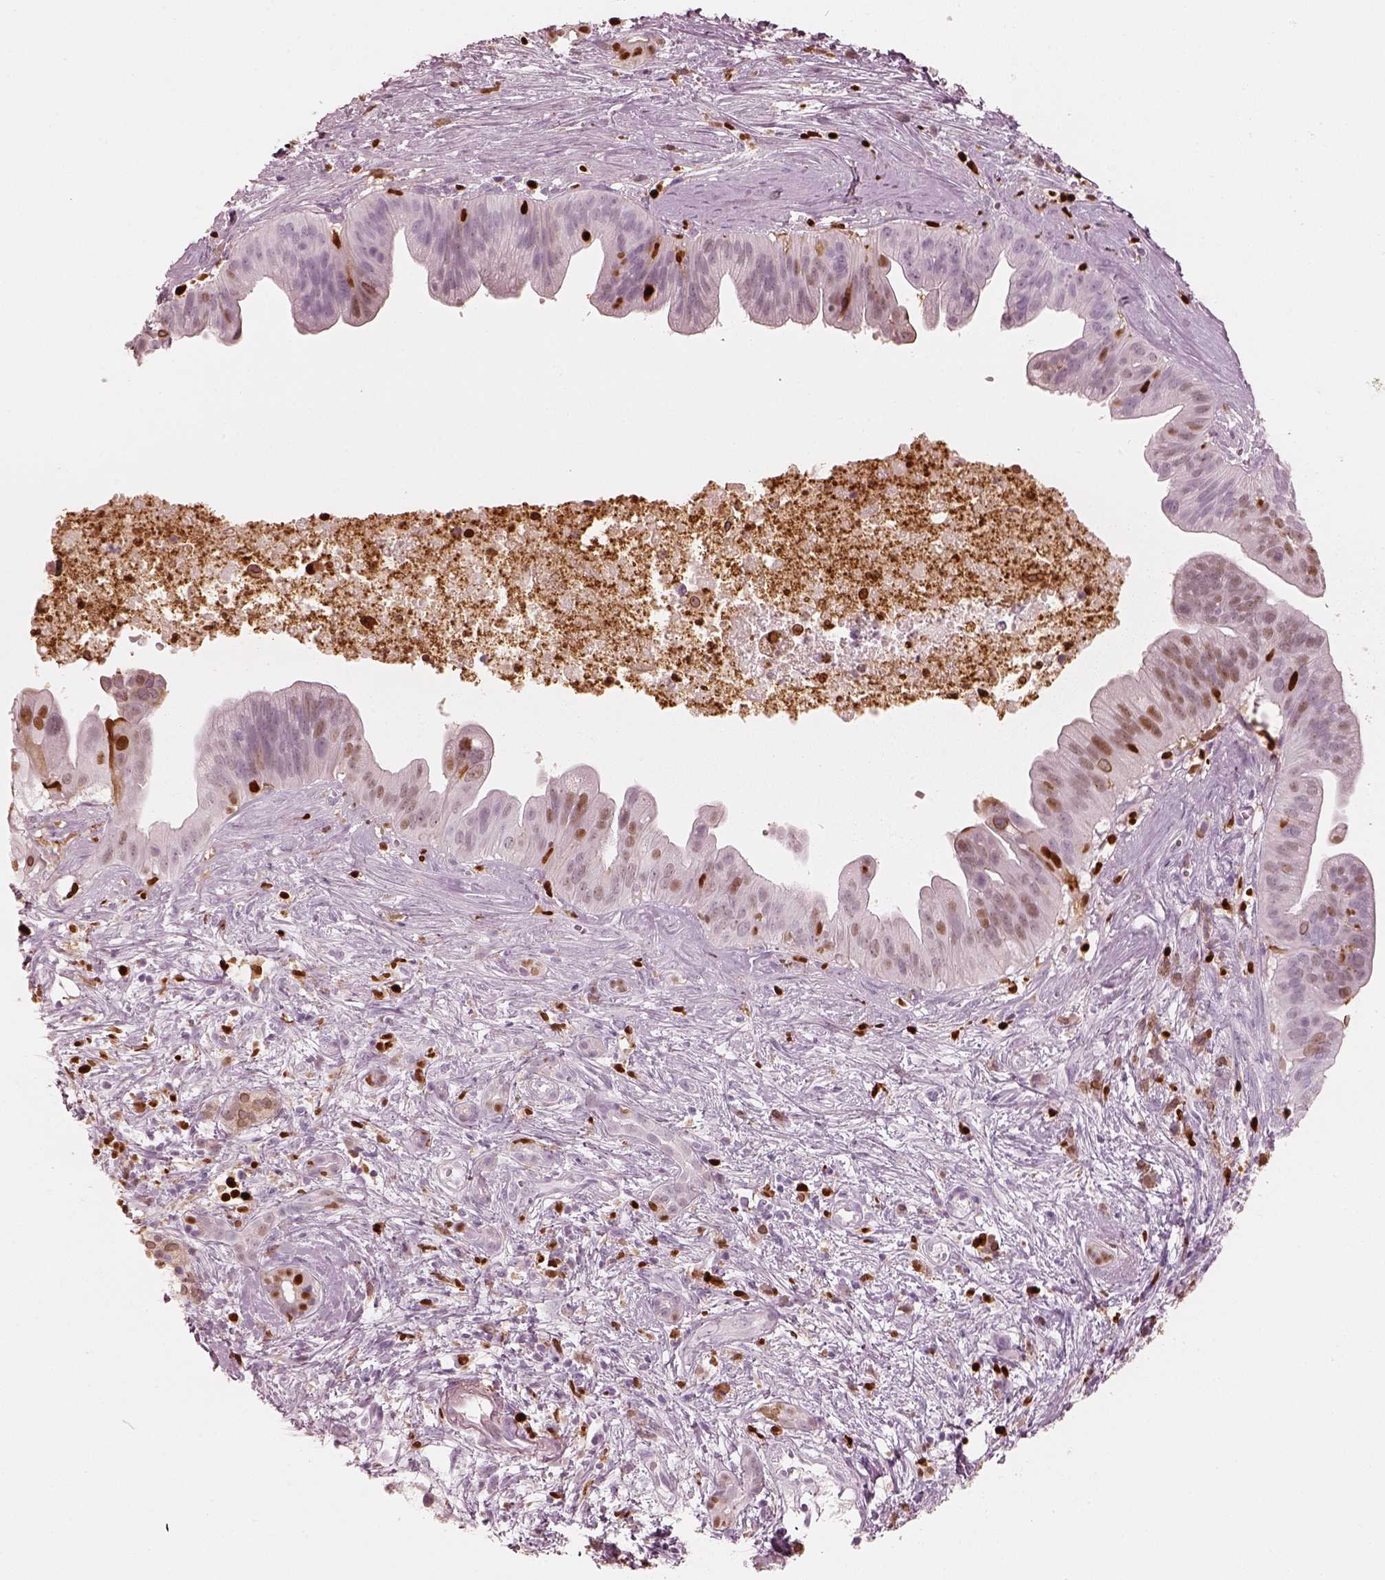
{"staining": {"intensity": "weak", "quantity": "<25%", "location": "cytoplasmic/membranous,nuclear"}, "tissue": "pancreatic cancer", "cell_type": "Tumor cells", "image_type": "cancer", "snomed": [{"axis": "morphology", "description": "Adenocarcinoma, NOS"}, {"axis": "topography", "description": "Pancreas"}], "caption": "Immunohistochemistry (IHC) image of neoplastic tissue: pancreatic cancer stained with DAB (3,3'-diaminobenzidine) exhibits no significant protein expression in tumor cells.", "gene": "ALOX5", "patient": {"sex": "male", "age": 61}}